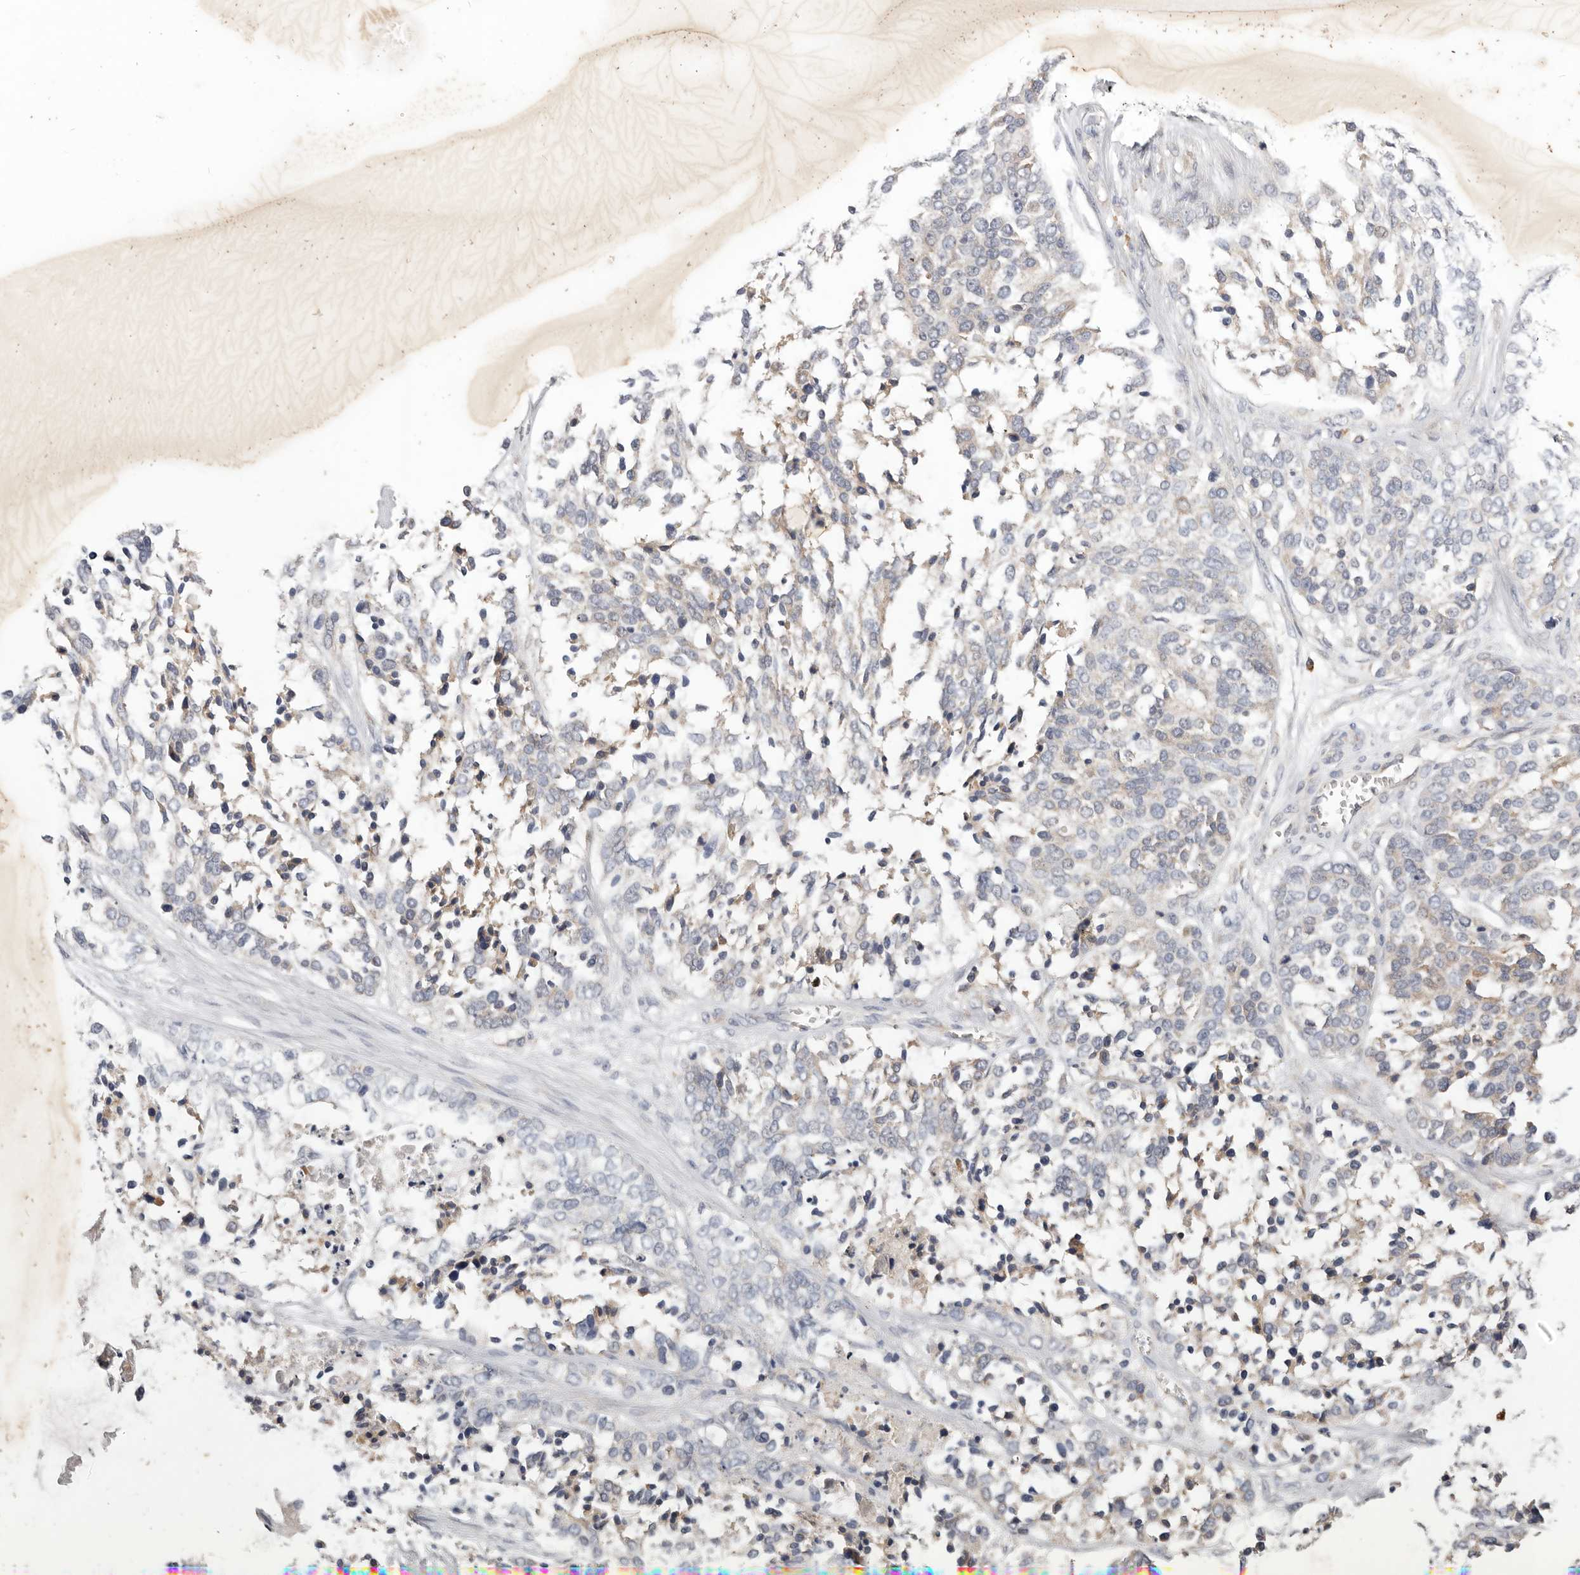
{"staining": {"intensity": "weak", "quantity": "25%-75%", "location": "cytoplasmic/membranous"}, "tissue": "ovarian cancer", "cell_type": "Tumor cells", "image_type": "cancer", "snomed": [{"axis": "morphology", "description": "Cystadenocarcinoma, serous, NOS"}, {"axis": "topography", "description": "Ovary"}], "caption": "Weak cytoplasmic/membranous protein expression is seen in approximately 25%-75% of tumor cells in ovarian cancer. The staining was performed using DAB (3,3'-diaminobenzidine), with brown indicating positive protein expression. Nuclei are stained blue with hematoxylin.", "gene": "WDR77", "patient": {"sex": "female", "age": 44}}